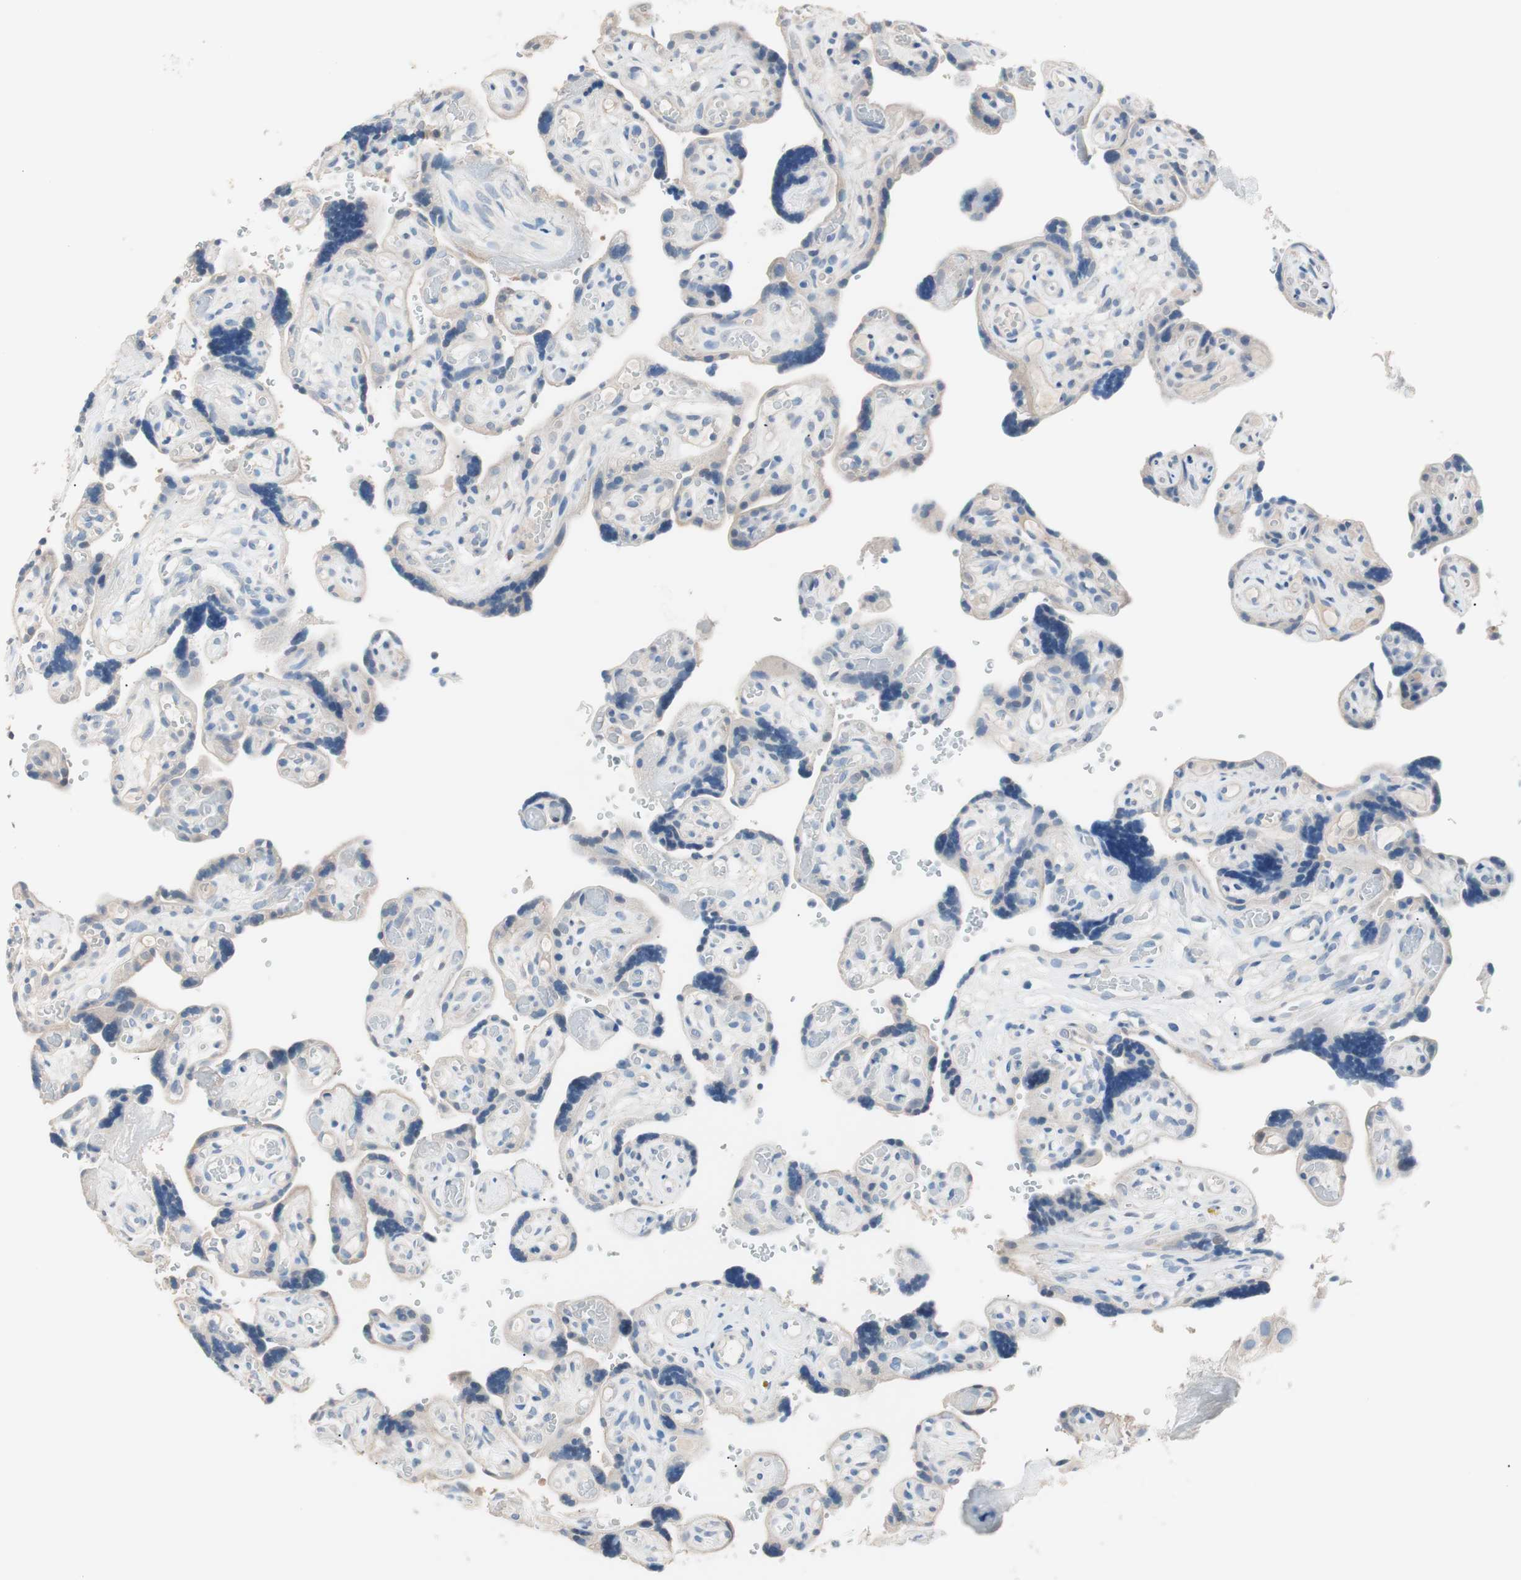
{"staining": {"intensity": "weak", "quantity": ">75%", "location": "cytoplasmic/membranous"}, "tissue": "placenta", "cell_type": "Trophoblastic cells", "image_type": "normal", "snomed": [{"axis": "morphology", "description": "Normal tissue, NOS"}, {"axis": "topography", "description": "Placenta"}], "caption": "Immunohistochemistry photomicrograph of unremarkable human placenta stained for a protein (brown), which reveals low levels of weak cytoplasmic/membranous positivity in about >75% of trophoblastic cells.", "gene": "VIL1", "patient": {"sex": "female", "age": 30}}